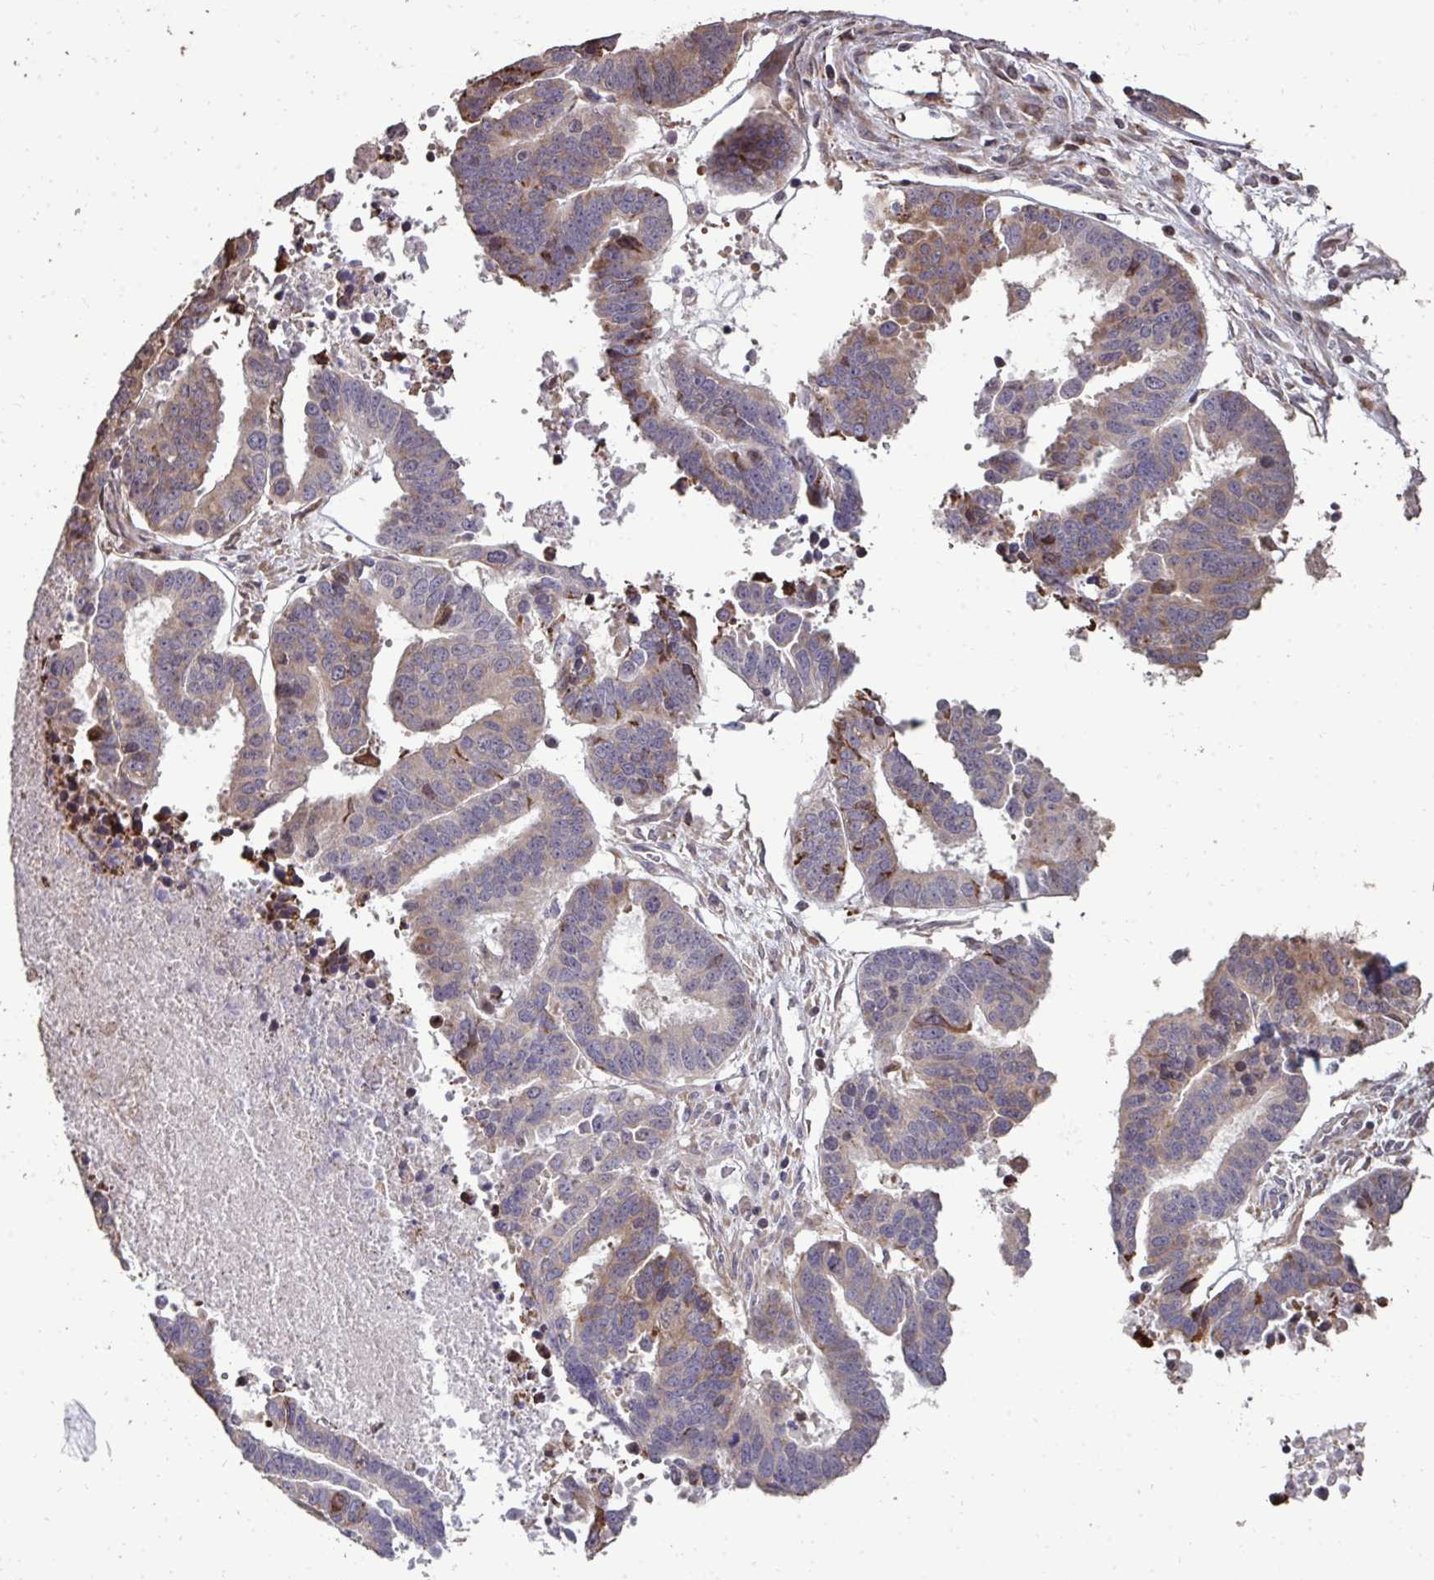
{"staining": {"intensity": "weak", "quantity": "25%-75%", "location": "cytoplasmic/membranous"}, "tissue": "ovarian cancer", "cell_type": "Tumor cells", "image_type": "cancer", "snomed": [{"axis": "morphology", "description": "Carcinoma, endometroid"}, {"axis": "morphology", "description": "Cystadenocarcinoma, serous, NOS"}, {"axis": "topography", "description": "Ovary"}], "caption": "Immunohistochemical staining of human ovarian serous cystadenocarcinoma shows weak cytoplasmic/membranous protein expression in approximately 25%-75% of tumor cells.", "gene": "FIBCD1", "patient": {"sex": "female", "age": 45}}